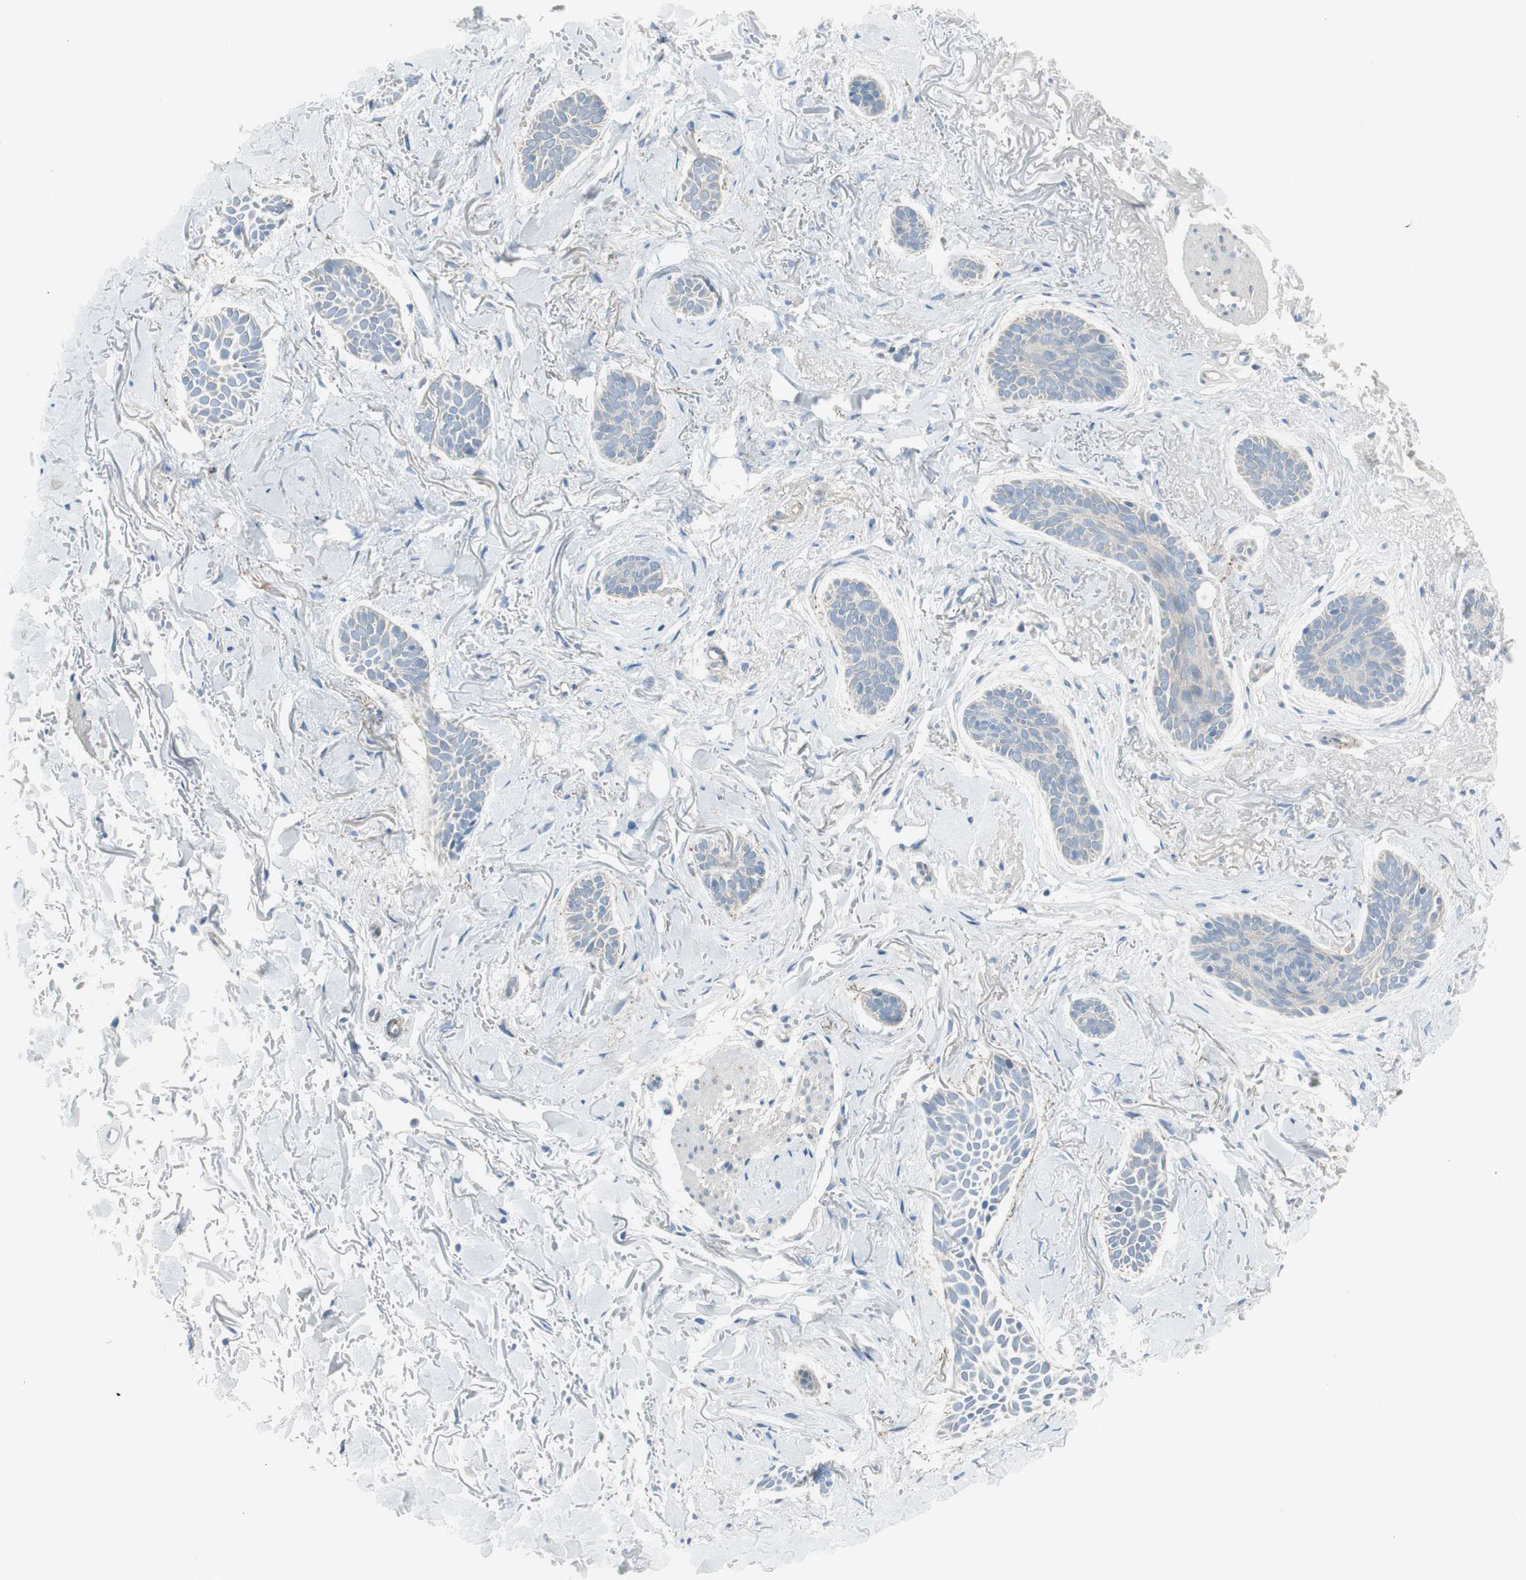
{"staining": {"intensity": "negative", "quantity": "none", "location": "none"}, "tissue": "skin cancer", "cell_type": "Tumor cells", "image_type": "cancer", "snomed": [{"axis": "morphology", "description": "Basal cell carcinoma"}, {"axis": "topography", "description": "Skin"}], "caption": "Tumor cells are negative for protein expression in human skin cancer (basal cell carcinoma).", "gene": "CACNA2D1", "patient": {"sex": "female", "age": 84}}